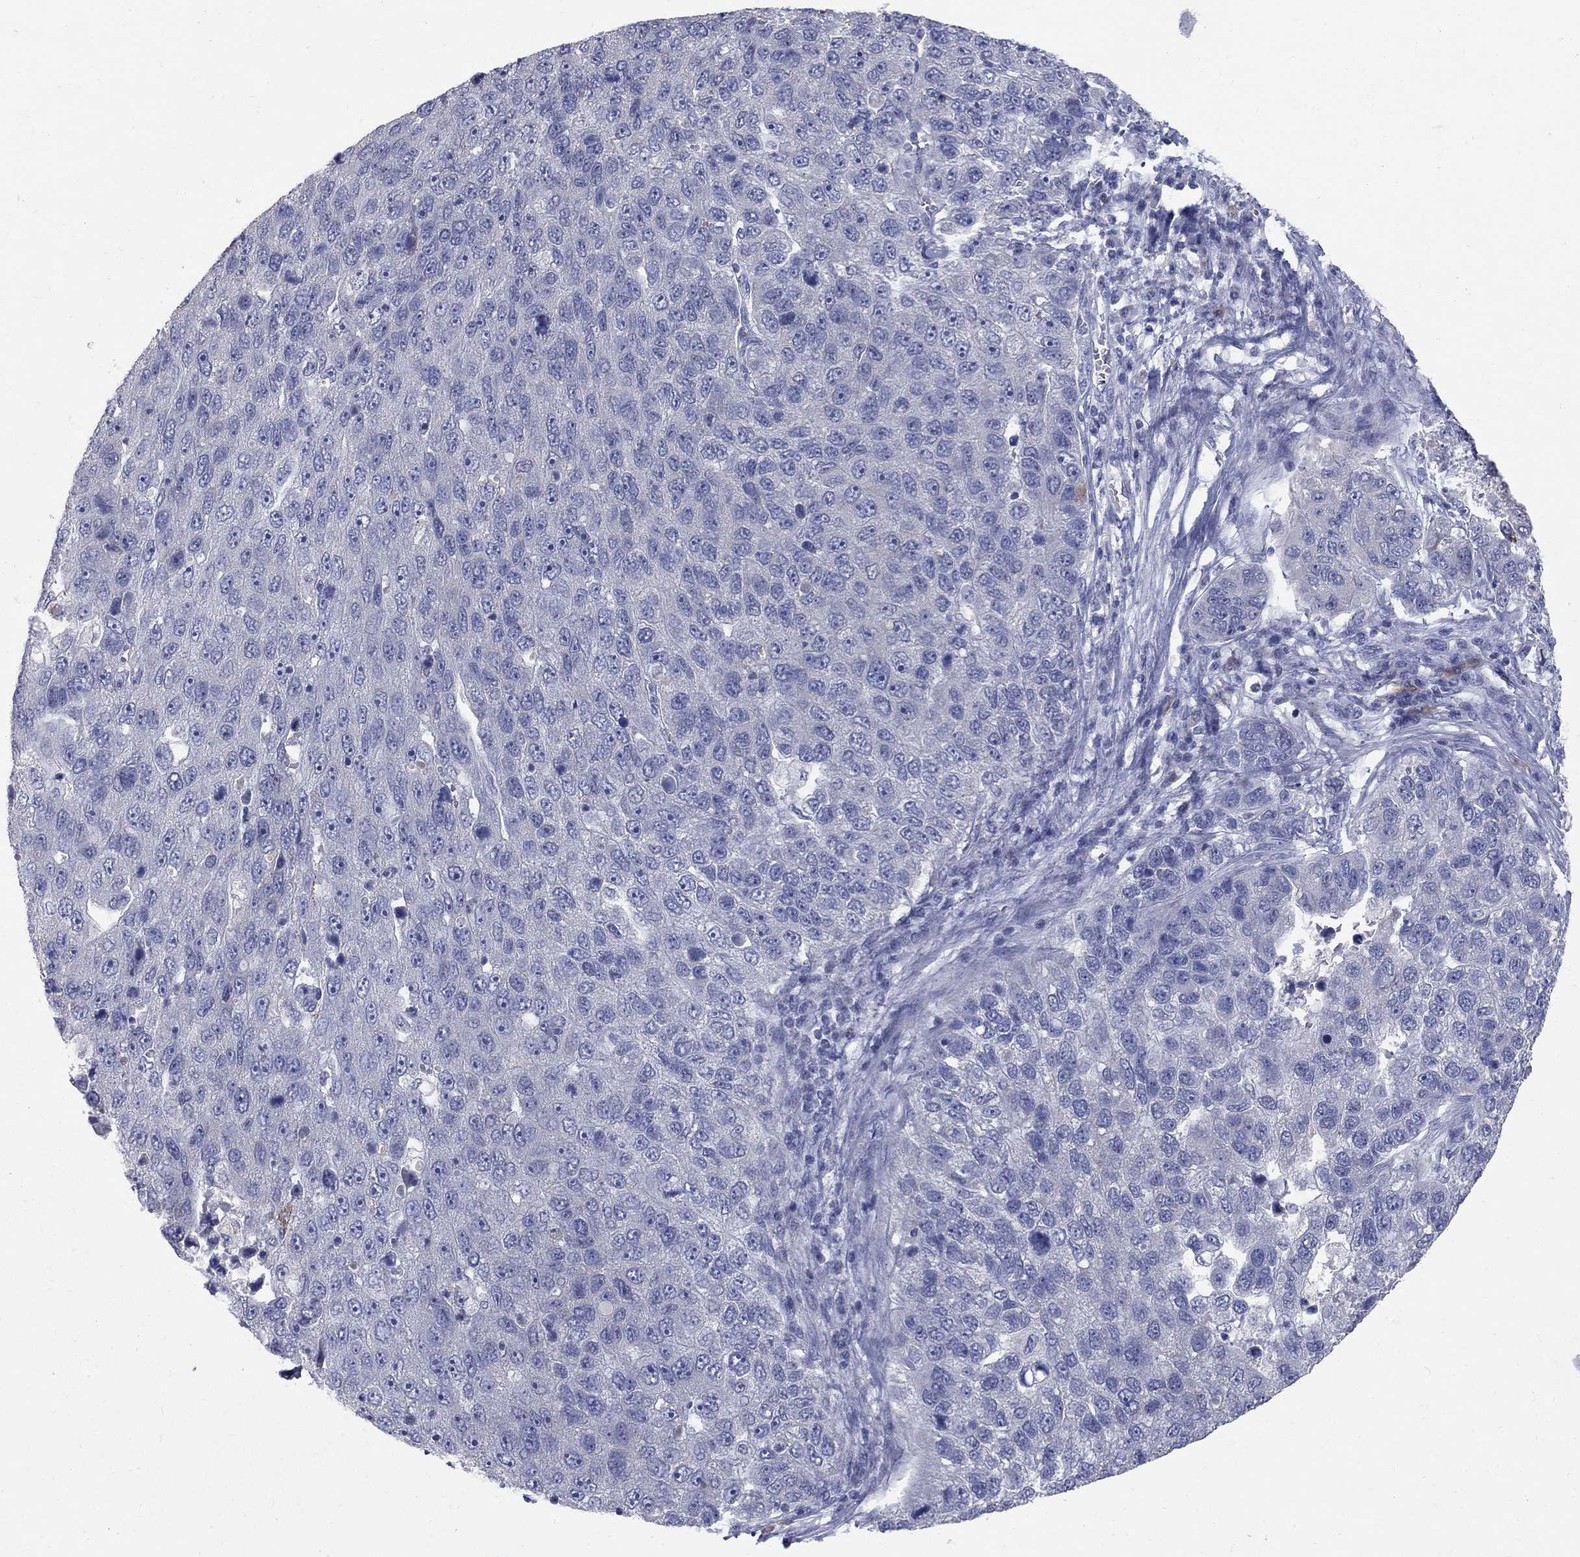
{"staining": {"intensity": "negative", "quantity": "none", "location": "none"}, "tissue": "pancreatic cancer", "cell_type": "Tumor cells", "image_type": "cancer", "snomed": [{"axis": "morphology", "description": "Adenocarcinoma, NOS"}, {"axis": "topography", "description": "Pancreas"}], "caption": "Tumor cells are negative for brown protein staining in pancreatic adenocarcinoma.", "gene": "NTRK2", "patient": {"sex": "female", "age": 61}}